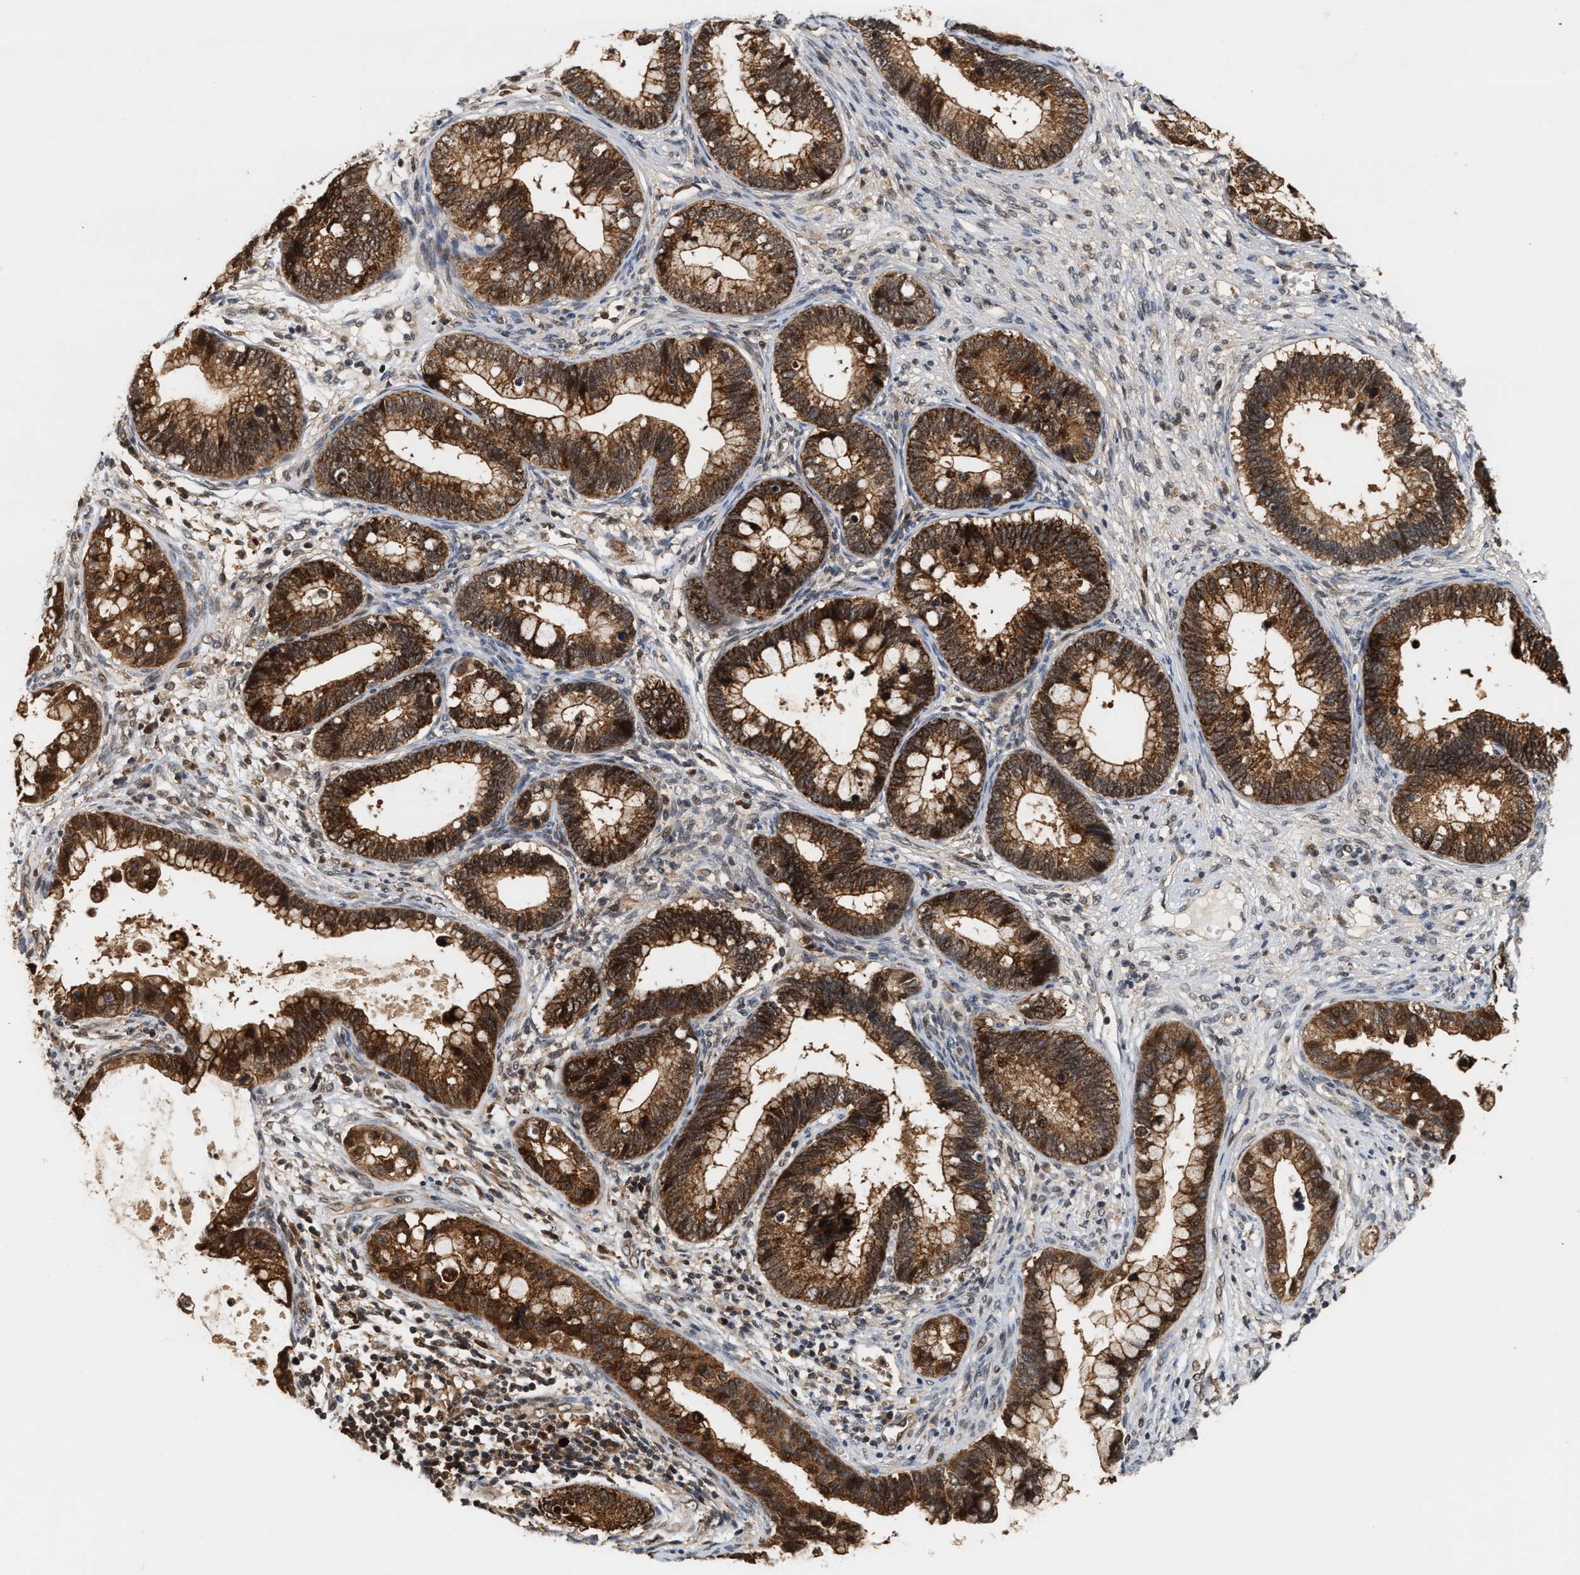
{"staining": {"intensity": "moderate", "quantity": ">75%", "location": "cytoplasmic/membranous,nuclear"}, "tissue": "cervical cancer", "cell_type": "Tumor cells", "image_type": "cancer", "snomed": [{"axis": "morphology", "description": "Adenocarcinoma, NOS"}, {"axis": "topography", "description": "Cervix"}], "caption": "Cervical cancer tissue shows moderate cytoplasmic/membranous and nuclear staining in approximately >75% of tumor cells, visualized by immunohistochemistry. The staining was performed using DAB (3,3'-diaminobenzidine), with brown indicating positive protein expression. Nuclei are stained blue with hematoxylin.", "gene": "ABHD5", "patient": {"sex": "female", "age": 44}}